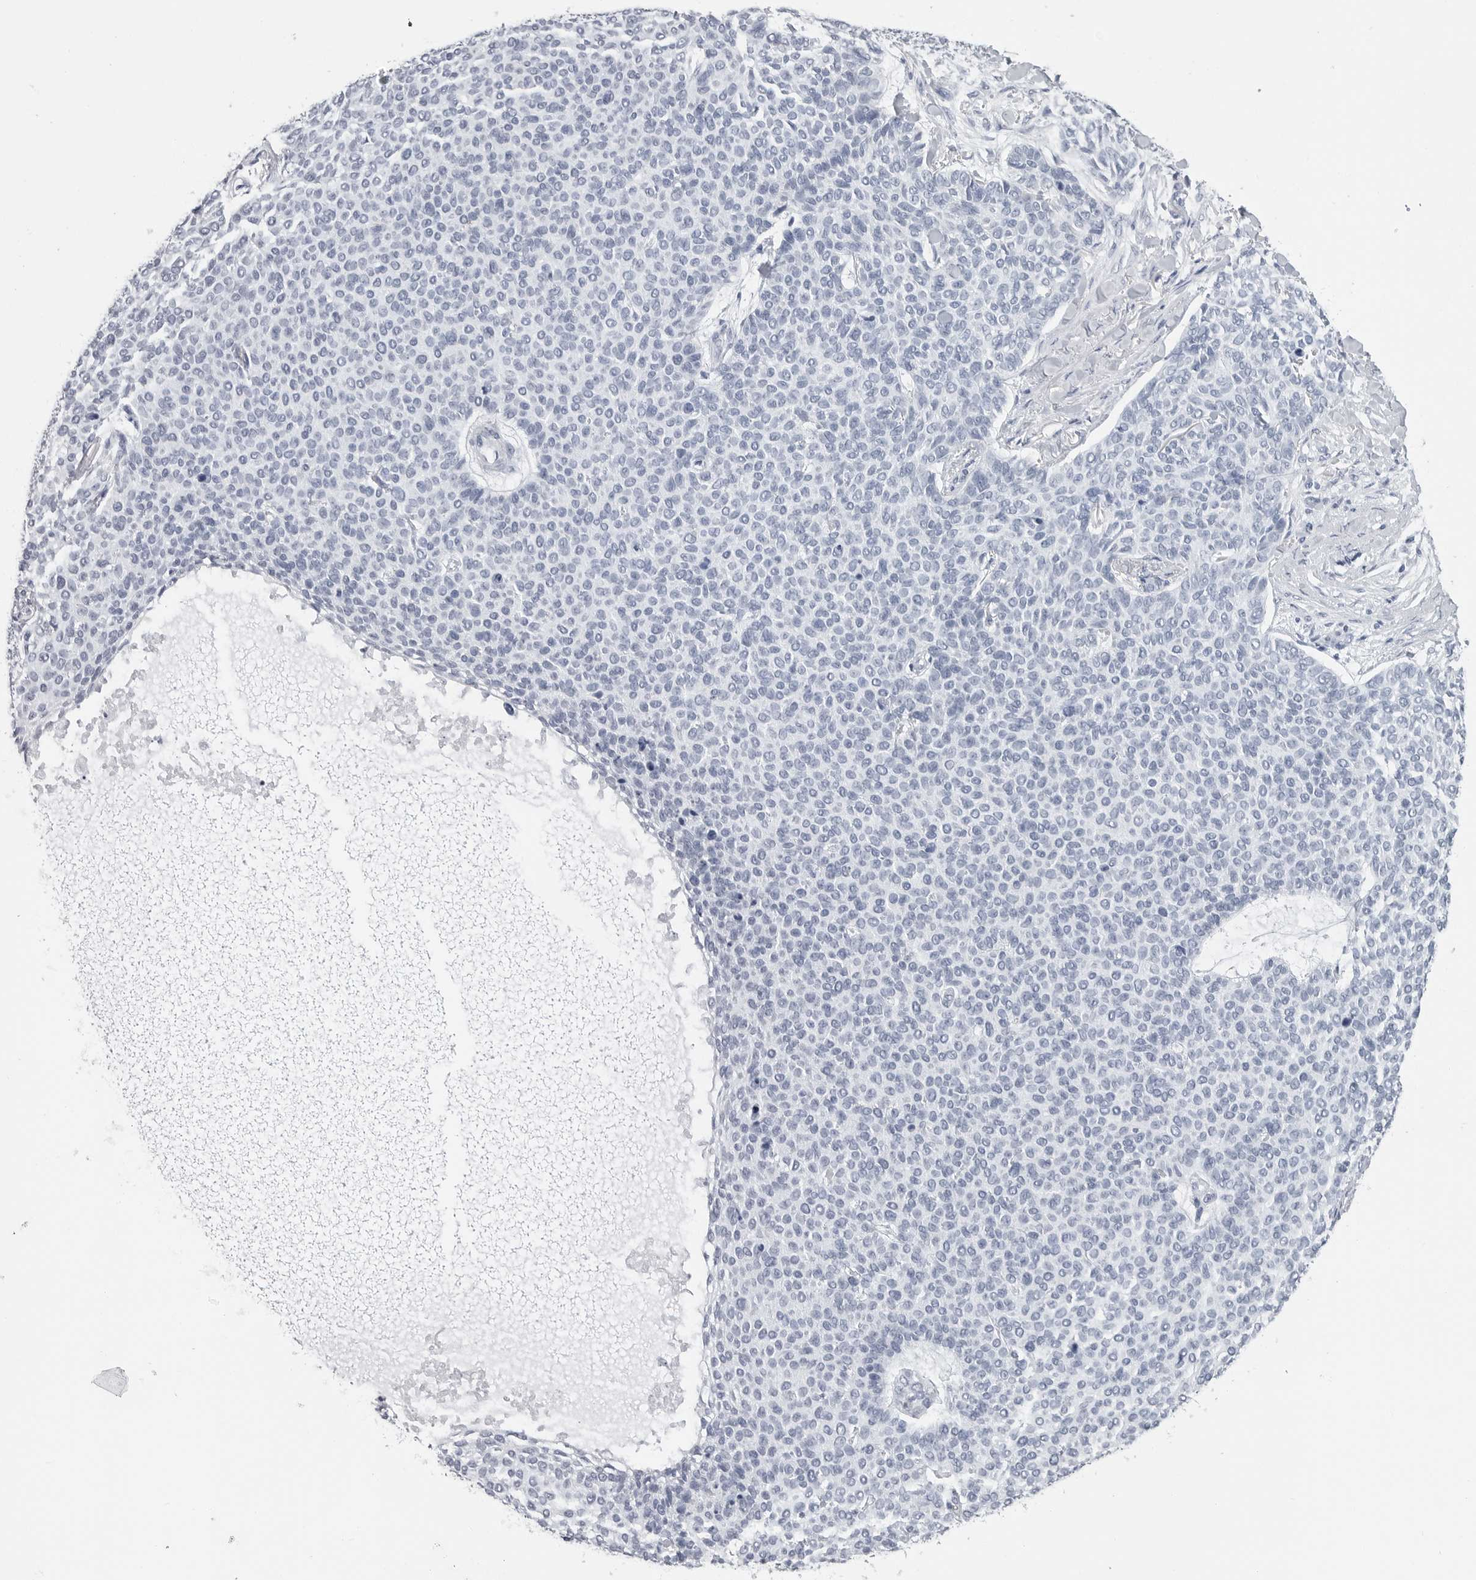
{"staining": {"intensity": "negative", "quantity": "none", "location": "none"}, "tissue": "skin cancer", "cell_type": "Tumor cells", "image_type": "cancer", "snomed": [{"axis": "morphology", "description": "Normal tissue, NOS"}, {"axis": "morphology", "description": "Basal cell carcinoma"}, {"axis": "topography", "description": "Skin"}], "caption": "DAB (3,3'-diaminobenzidine) immunohistochemical staining of human skin cancer exhibits no significant positivity in tumor cells. (Stains: DAB (3,3'-diaminobenzidine) immunohistochemistry (IHC) with hematoxylin counter stain, Microscopy: brightfield microscopy at high magnification).", "gene": "PGA3", "patient": {"sex": "male", "age": 50}}